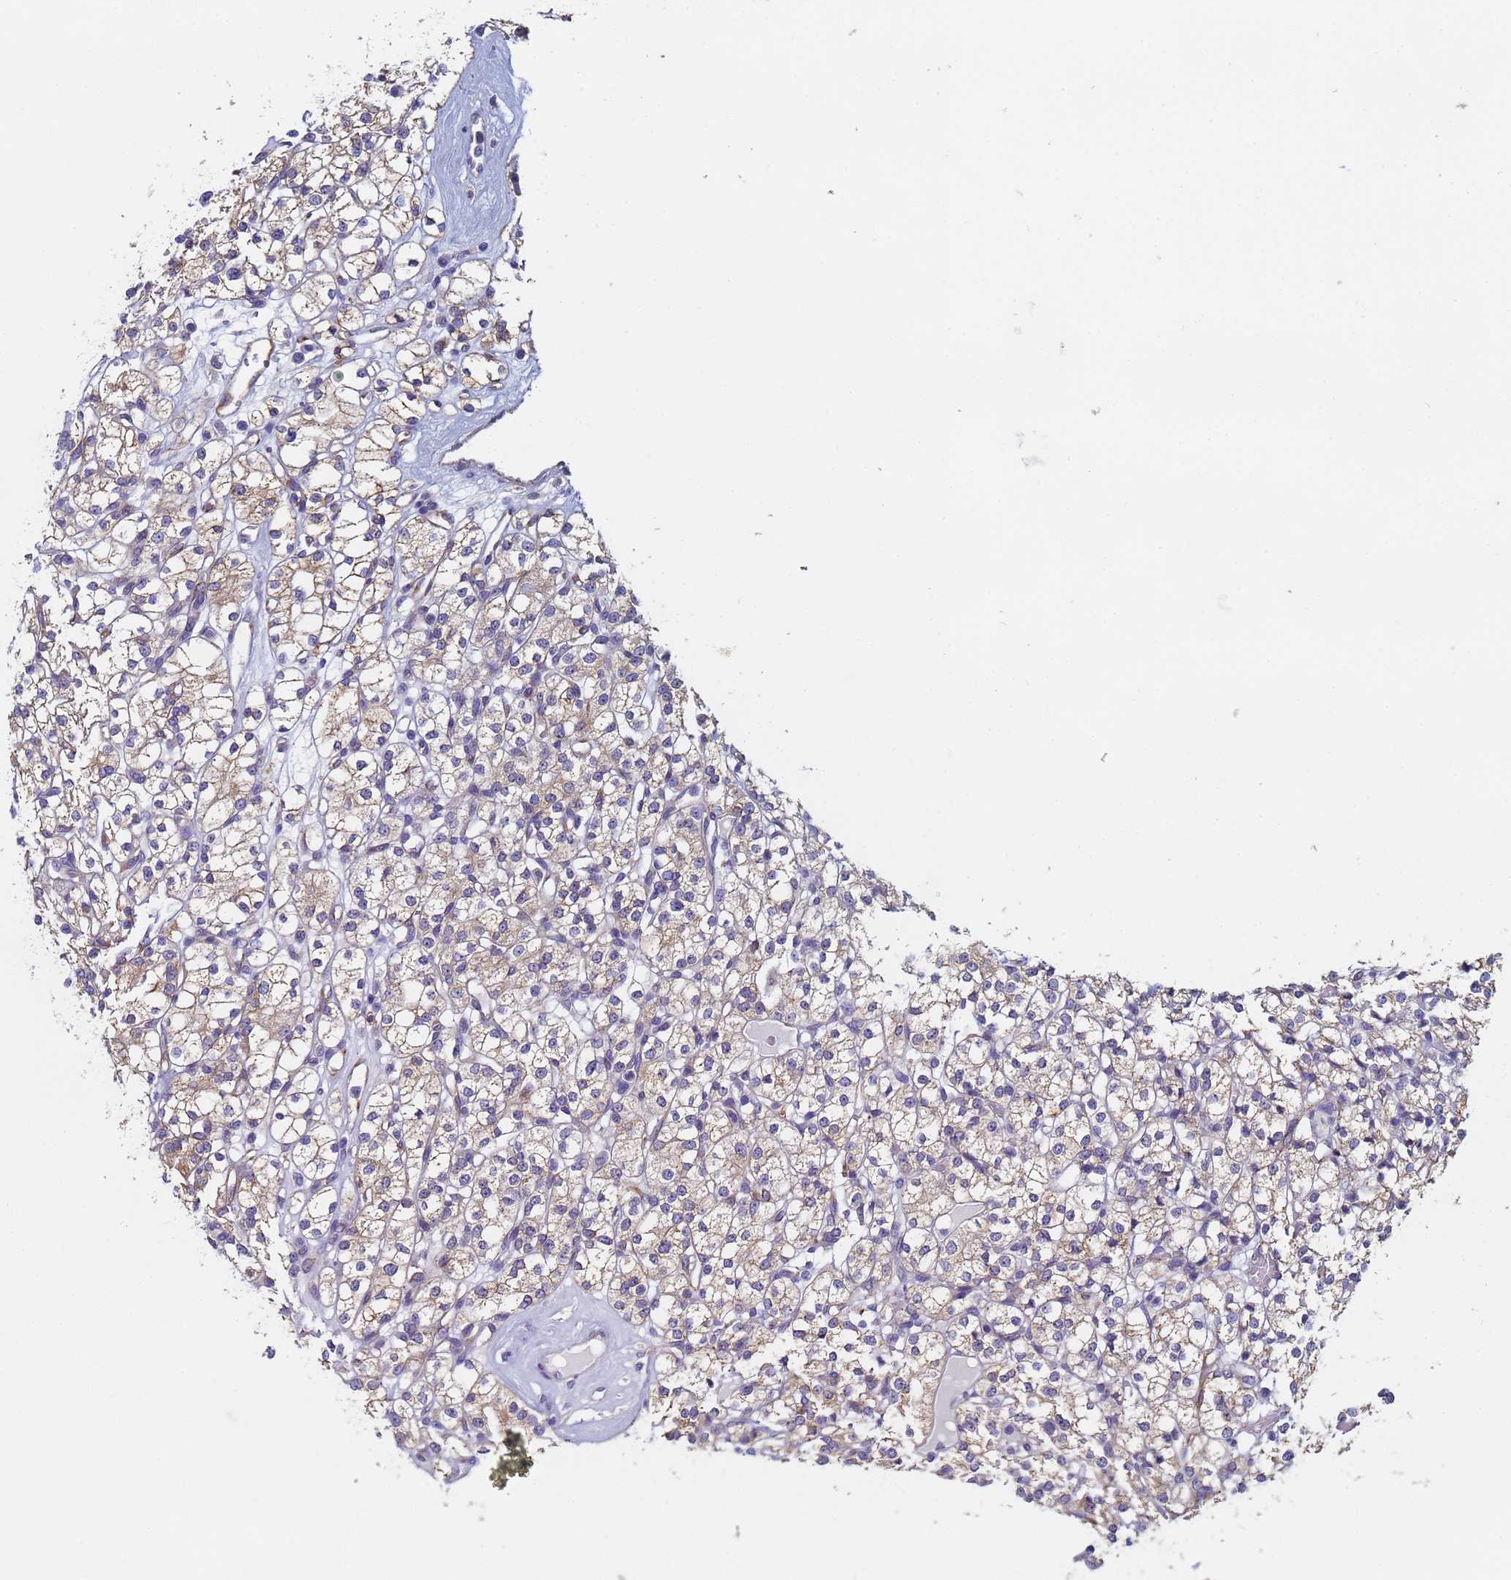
{"staining": {"intensity": "weak", "quantity": "25%-75%", "location": "cytoplasmic/membranous"}, "tissue": "renal cancer", "cell_type": "Tumor cells", "image_type": "cancer", "snomed": [{"axis": "morphology", "description": "Adenocarcinoma, NOS"}, {"axis": "topography", "description": "Kidney"}], "caption": "The micrograph reveals staining of renal cancer, revealing weak cytoplasmic/membranous protein positivity (brown color) within tumor cells.", "gene": "GDAP2", "patient": {"sex": "male", "age": 77}}